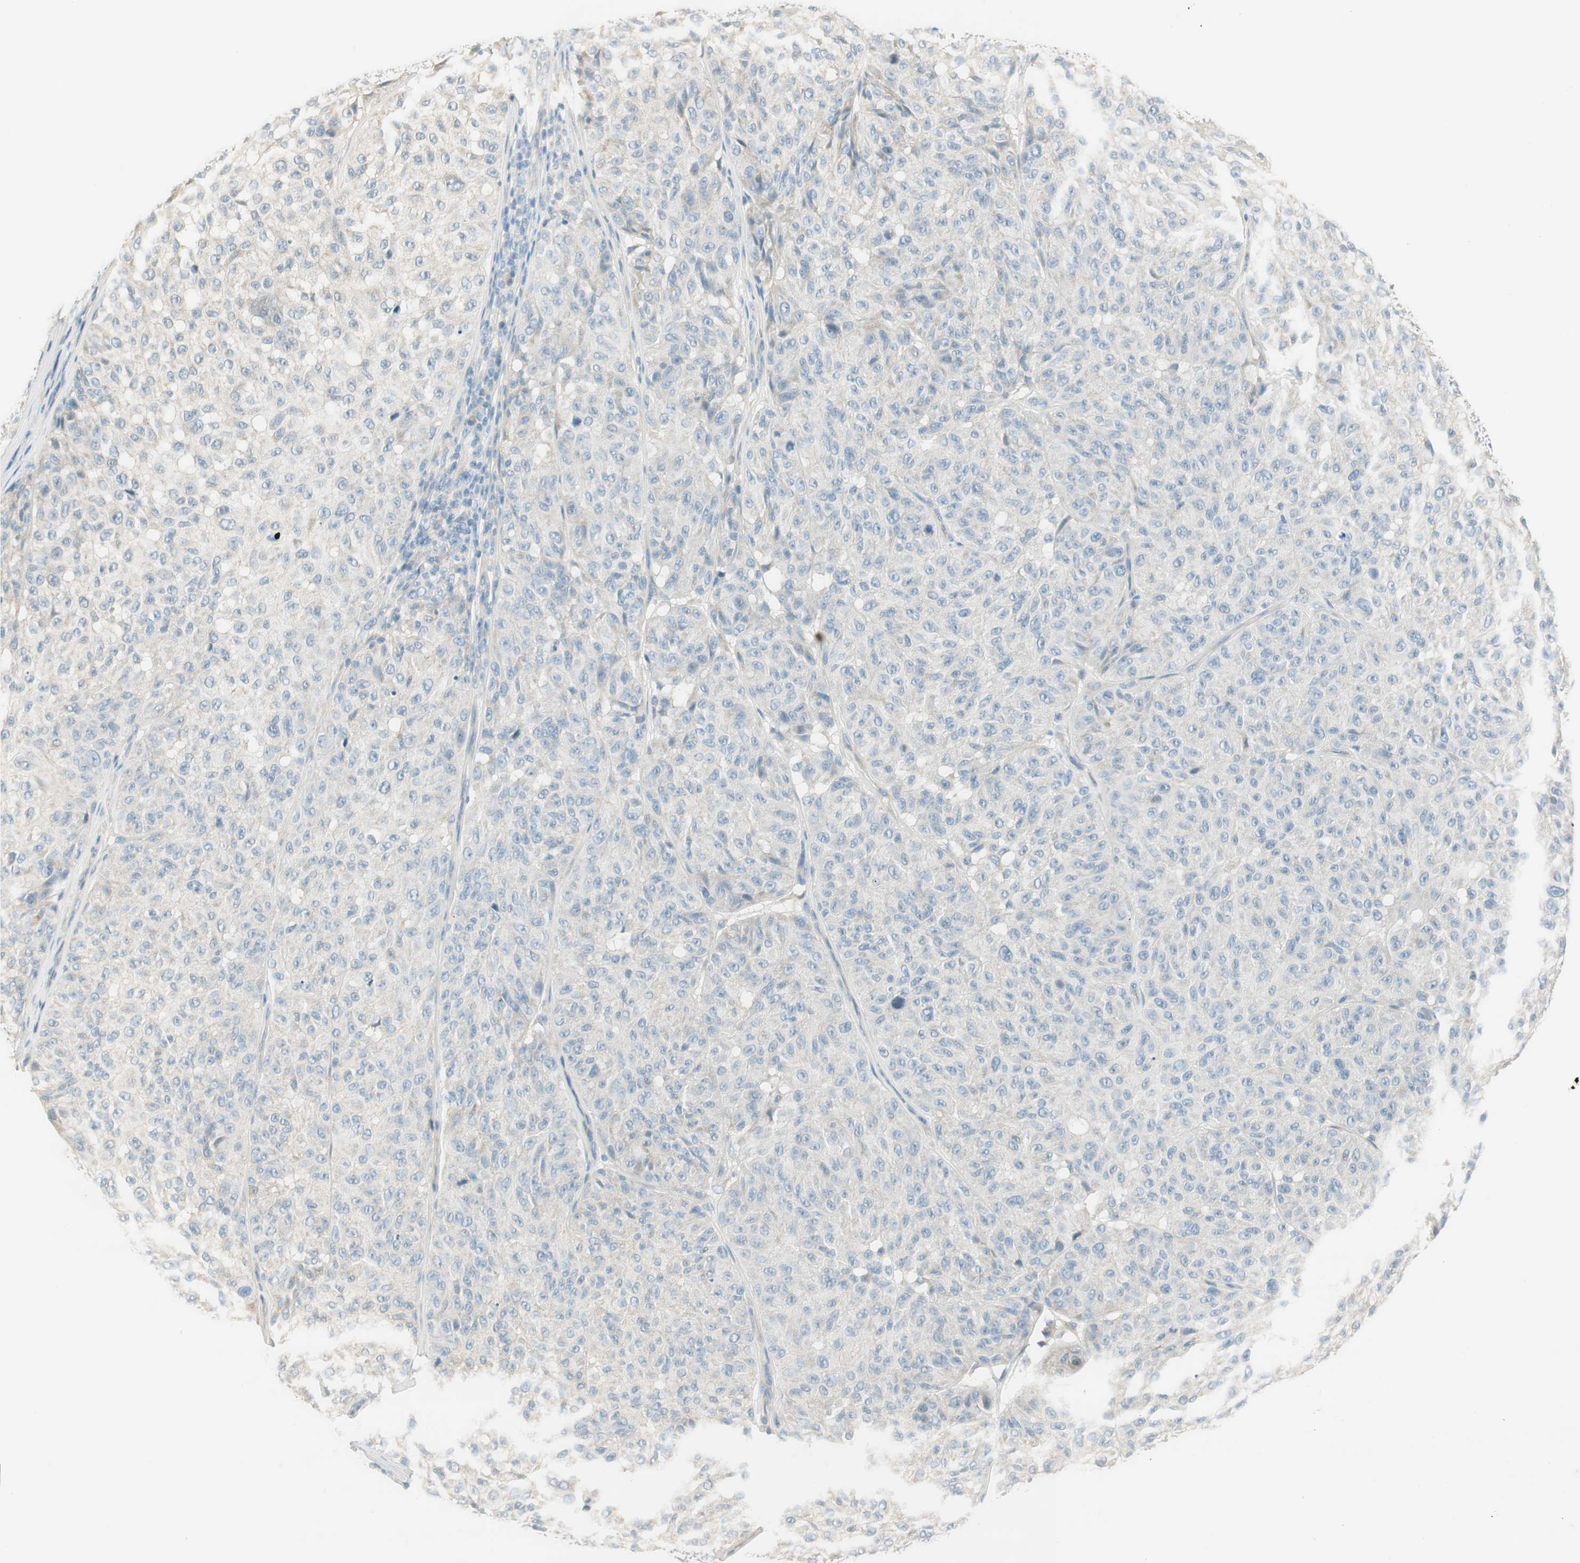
{"staining": {"intensity": "negative", "quantity": "none", "location": "none"}, "tissue": "melanoma", "cell_type": "Tumor cells", "image_type": "cancer", "snomed": [{"axis": "morphology", "description": "Malignant melanoma, NOS"}, {"axis": "topography", "description": "Skin"}], "caption": "There is no significant positivity in tumor cells of malignant melanoma.", "gene": "TACR3", "patient": {"sex": "female", "age": 46}}